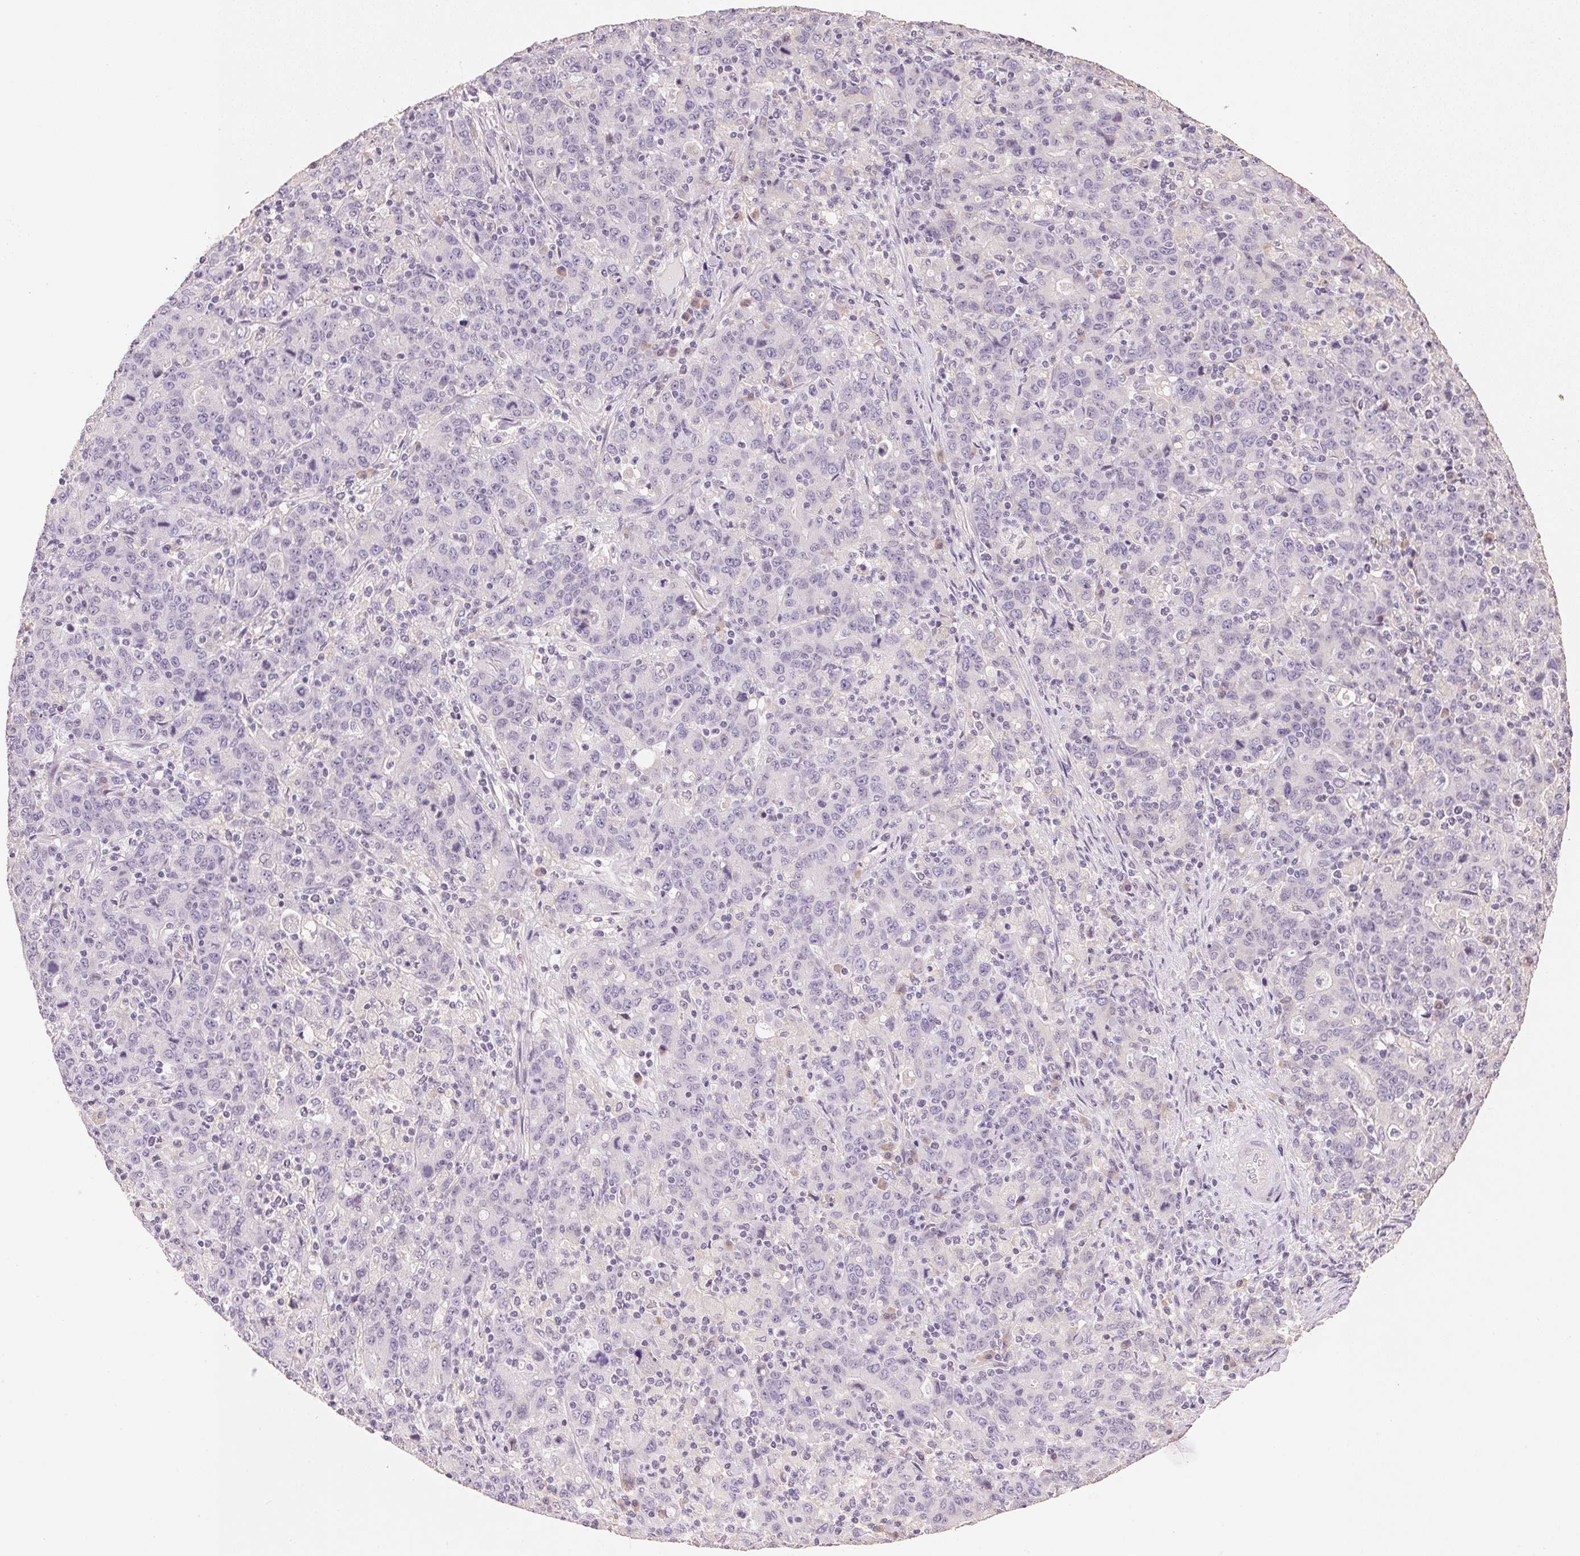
{"staining": {"intensity": "negative", "quantity": "none", "location": "none"}, "tissue": "stomach cancer", "cell_type": "Tumor cells", "image_type": "cancer", "snomed": [{"axis": "morphology", "description": "Adenocarcinoma, NOS"}, {"axis": "topography", "description": "Stomach, upper"}], "caption": "Photomicrograph shows no significant protein expression in tumor cells of adenocarcinoma (stomach). Nuclei are stained in blue.", "gene": "LYZL6", "patient": {"sex": "male", "age": 69}}